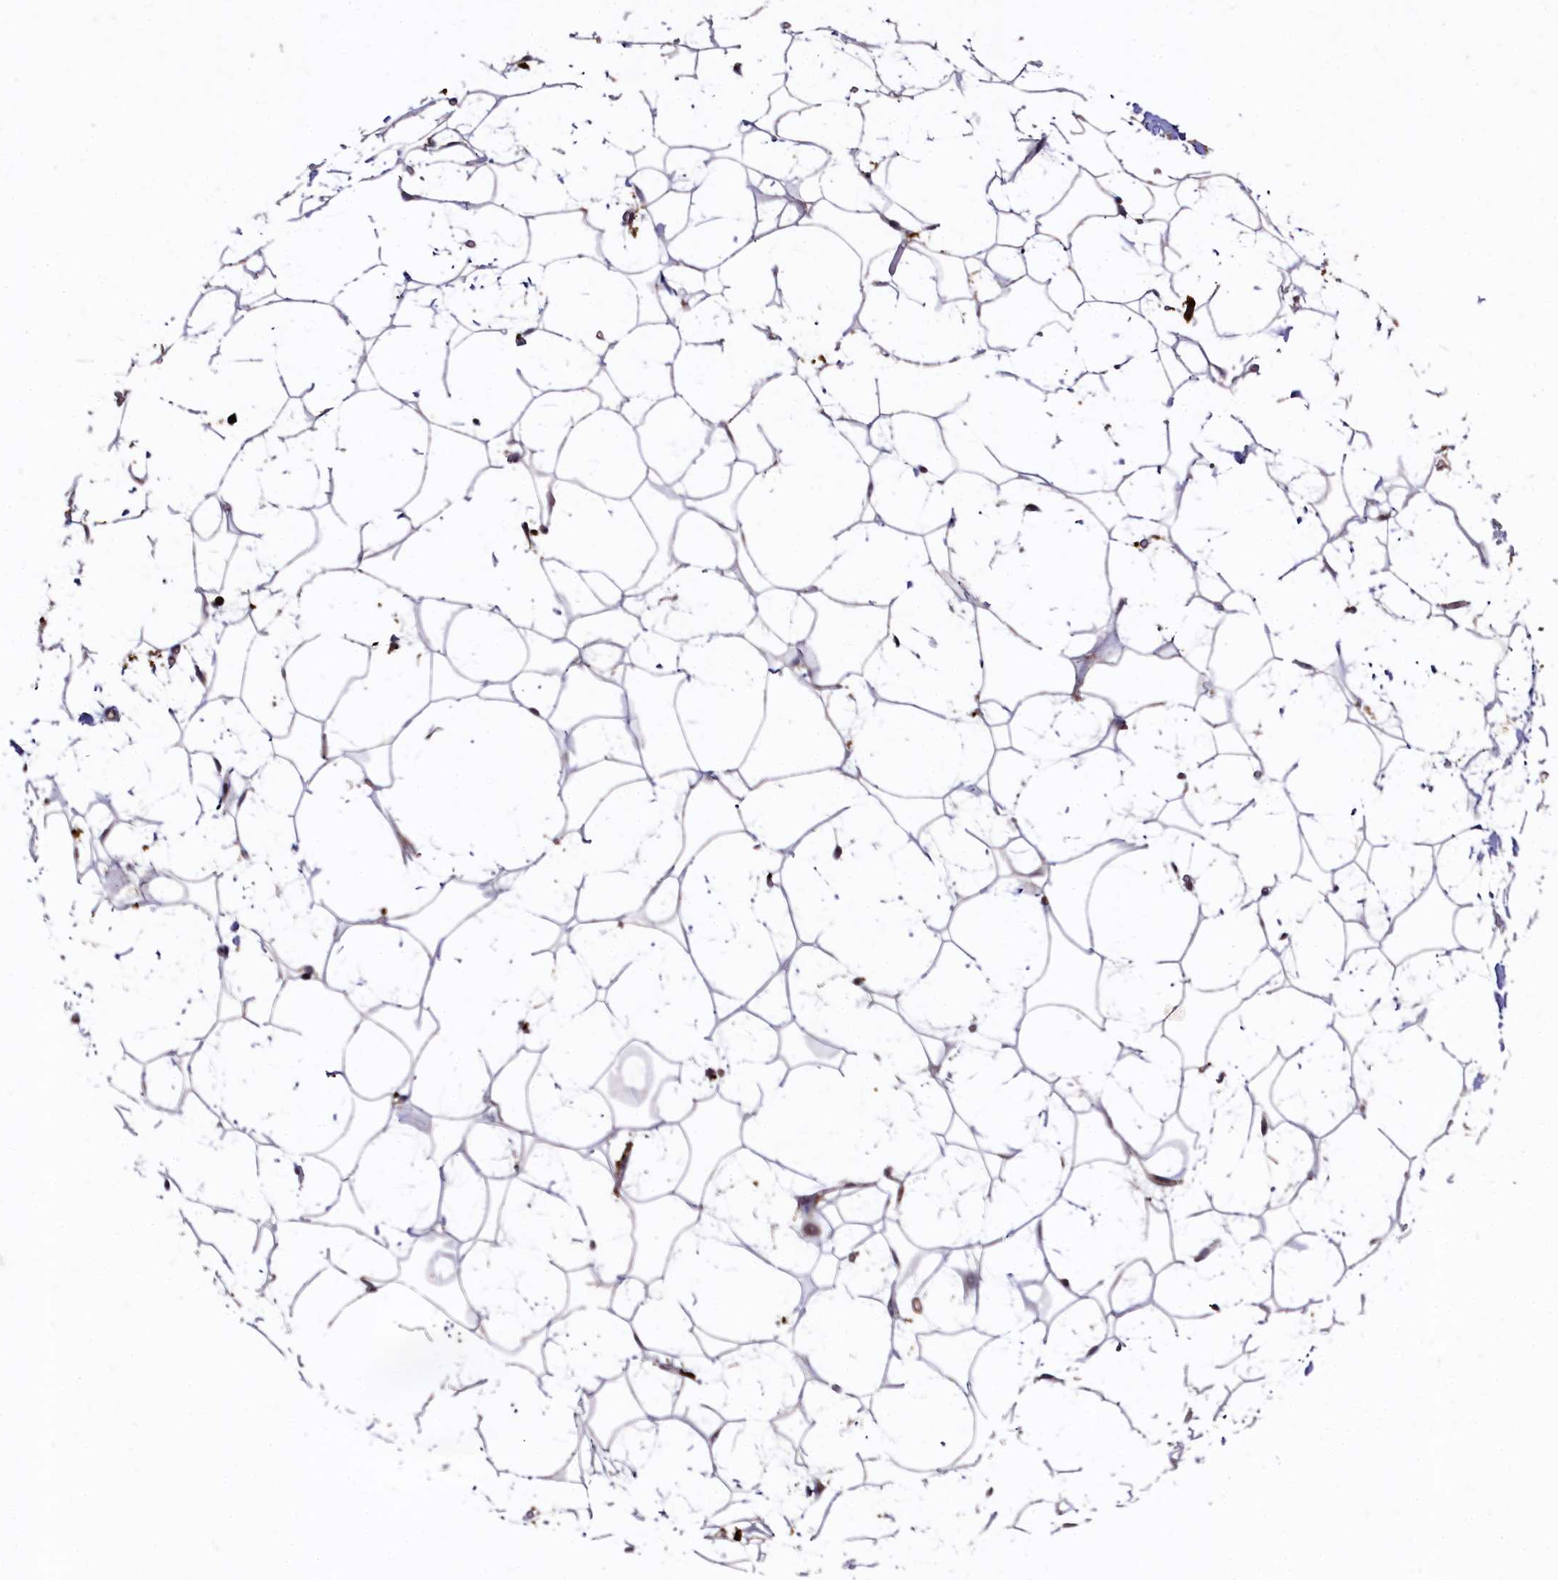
{"staining": {"intensity": "negative", "quantity": "none", "location": "none"}, "tissue": "adipose tissue", "cell_type": "Adipocytes", "image_type": "normal", "snomed": [{"axis": "morphology", "description": "Normal tissue, NOS"}, {"axis": "topography", "description": "Breast"}], "caption": "This is a micrograph of immunohistochemistry (IHC) staining of normal adipose tissue, which shows no staining in adipocytes.", "gene": "PLEKHO2", "patient": {"sex": "female", "age": 26}}